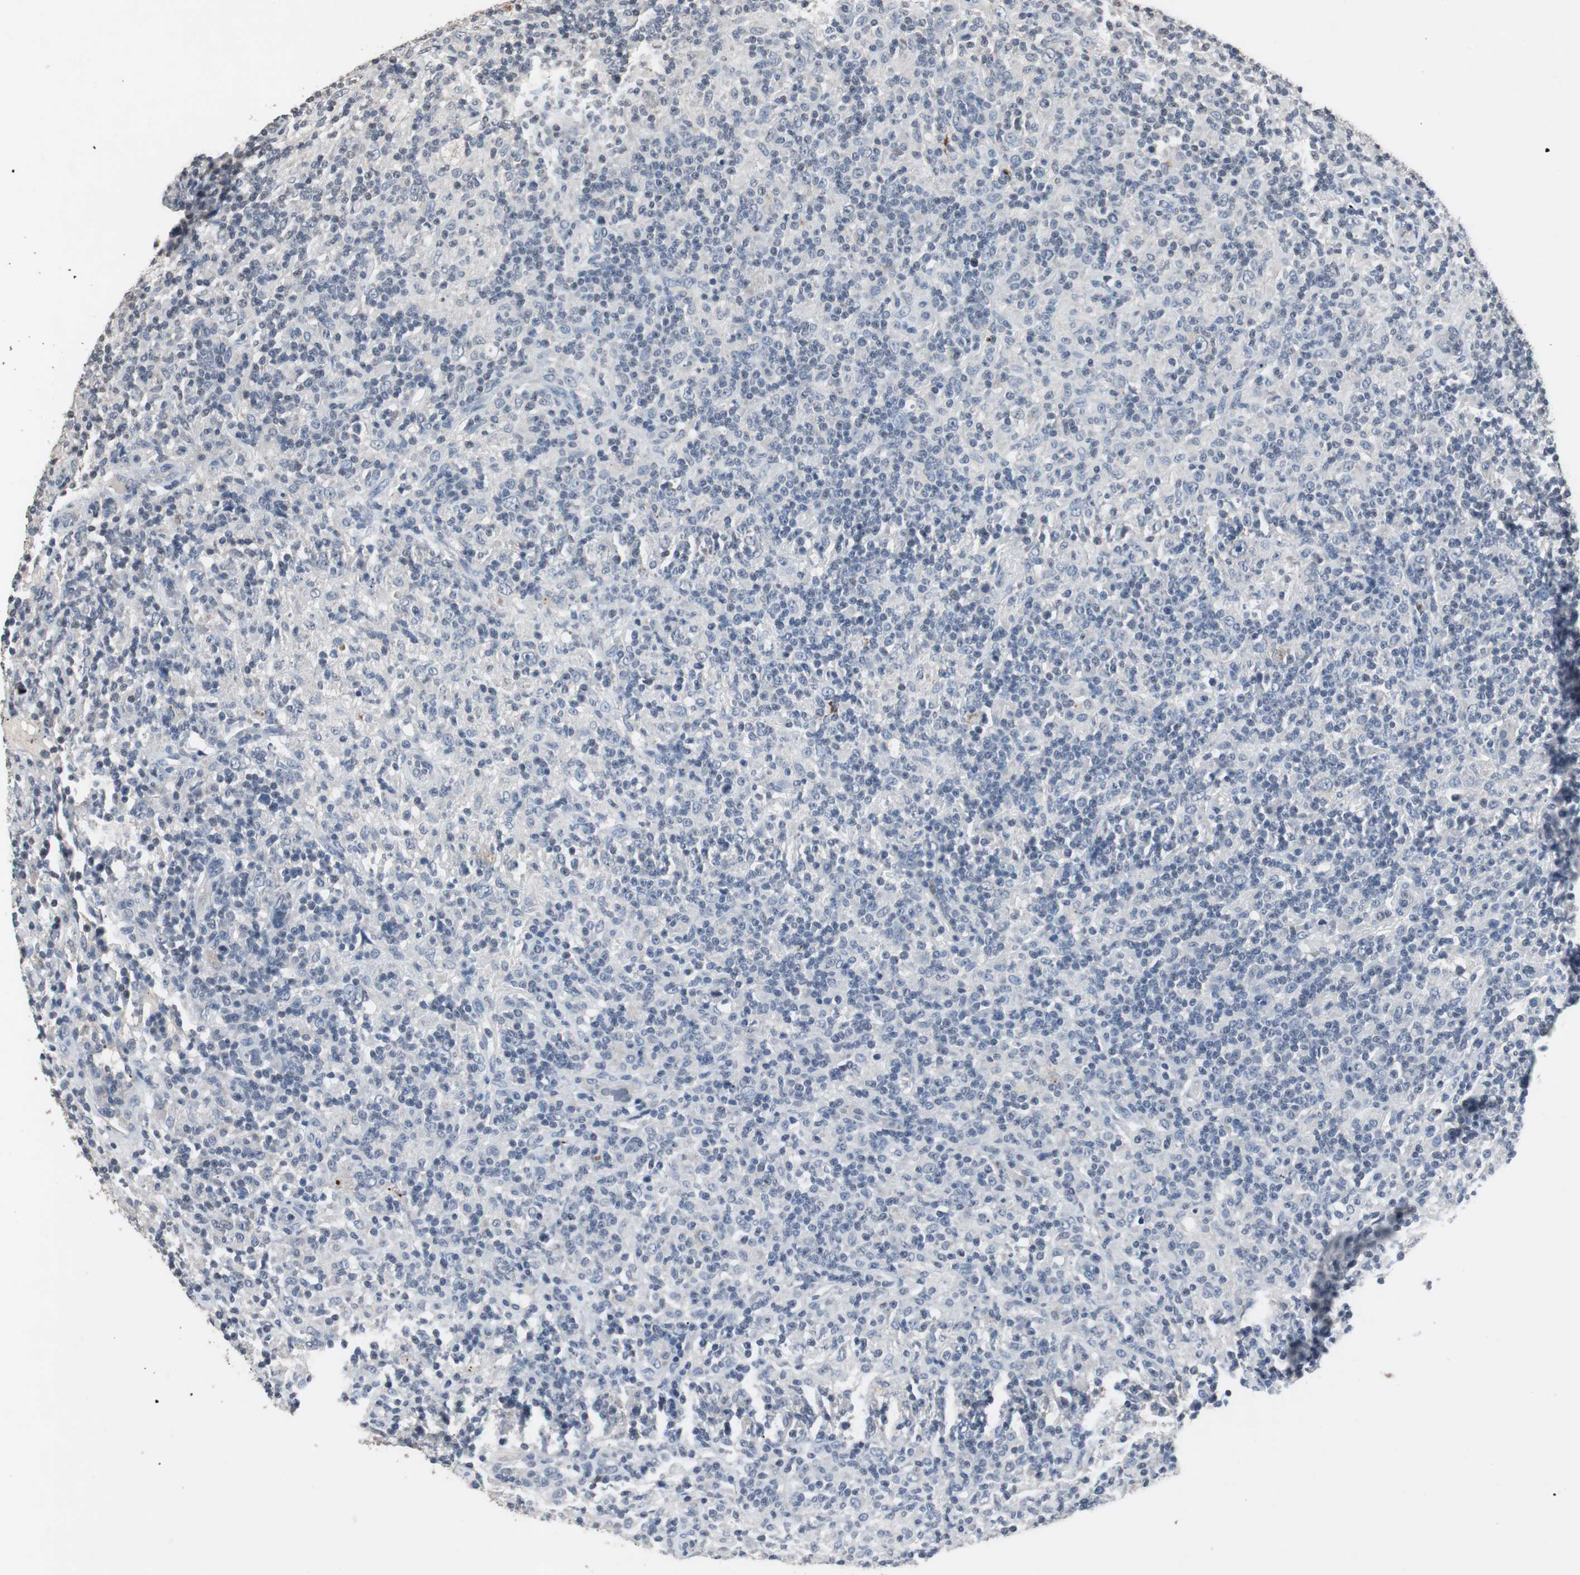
{"staining": {"intensity": "negative", "quantity": "none", "location": "none"}, "tissue": "lymphoma", "cell_type": "Tumor cells", "image_type": "cancer", "snomed": [{"axis": "morphology", "description": "Hodgkin's disease, NOS"}, {"axis": "topography", "description": "Lymph node"}], "caption": "Micrograph shows no protein positivity in tumor cells of lymphoma tissue. (DAB (3,3'-diaminobenzidine) immunohistochemistry visualized using brightfield microscopy, high magnification).", "gene": "ADNP2", "patient": {"sex": "male", "age": 70}}